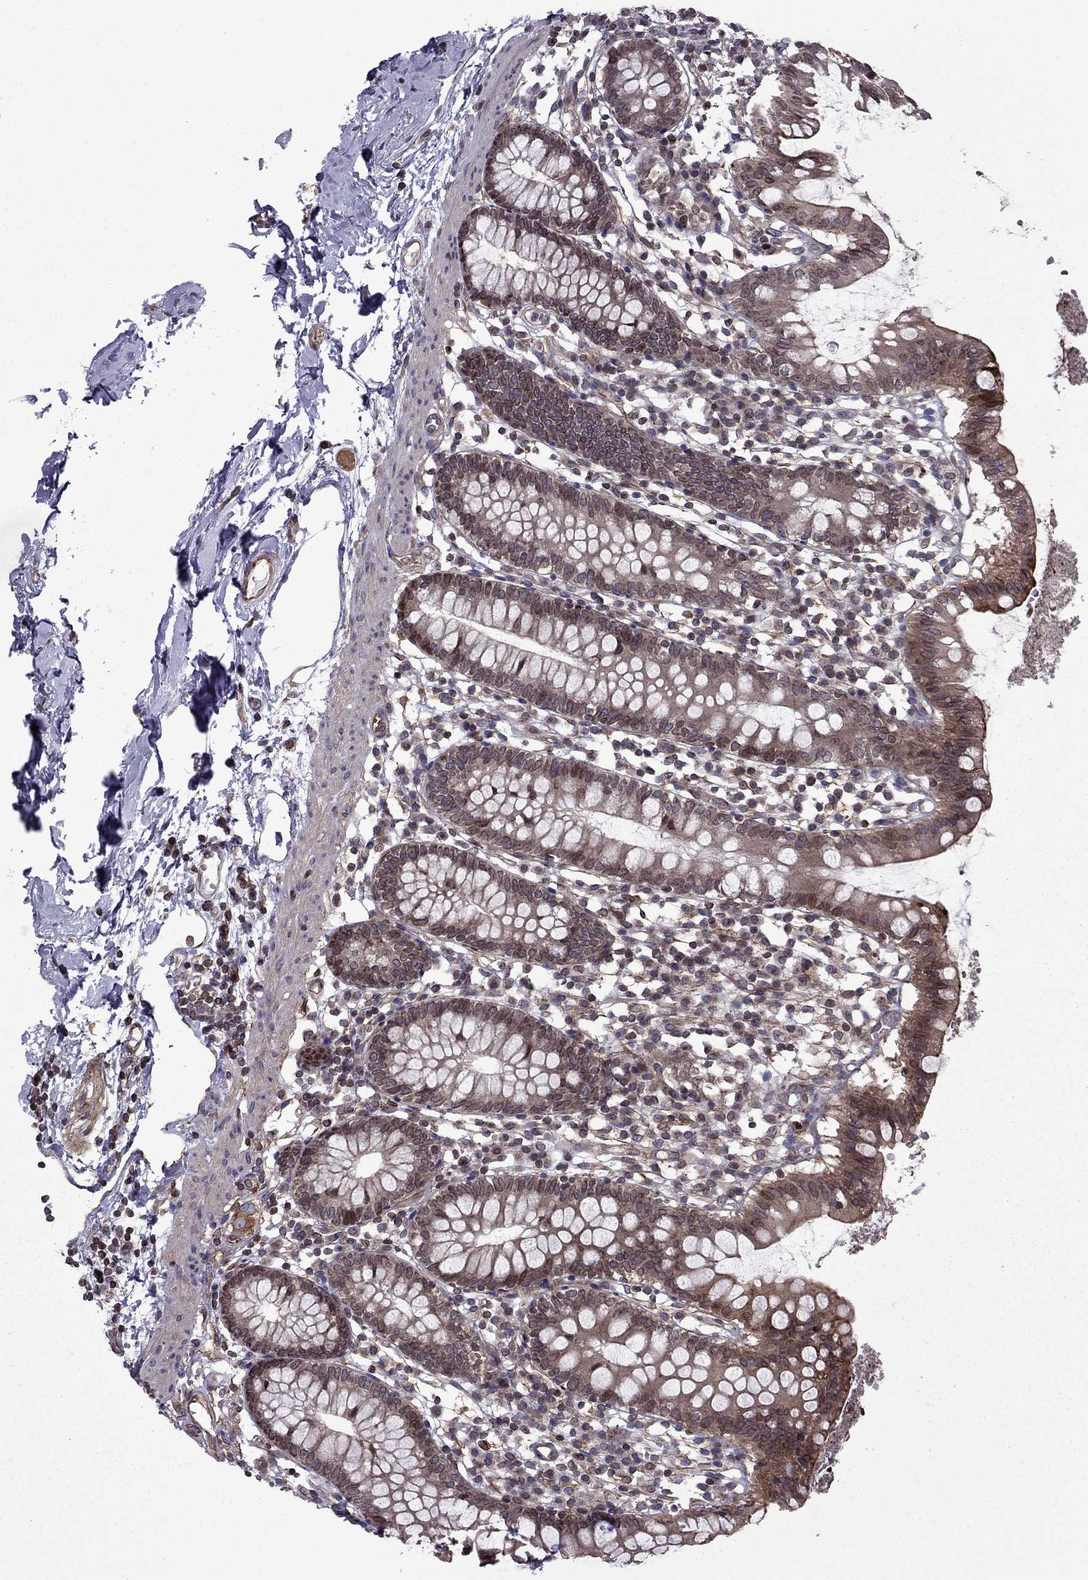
{"staining": {"intensity": "moderate", "quantity": ">75%", "location": "cytoplasmic/membranous,nuclear"}, "tissue": "small intestine", "cell_type": "Glandular cells", "image_type": "normal", "snomed": [{"axis": "morphology", "description": "Normal tissue, NOS"}, {"axis": "topography", "description": "Small intestine"}], "caption": "IHC photomicrograph of normal human small intestine stained for a protein (brown), which reveals medium levels of moderate cytoplasmic/membranous,nuclear staining in about >75% of glandular cells.", "gene": "CDC42BPA", "patient": {"sex": "female", "age": 90}}